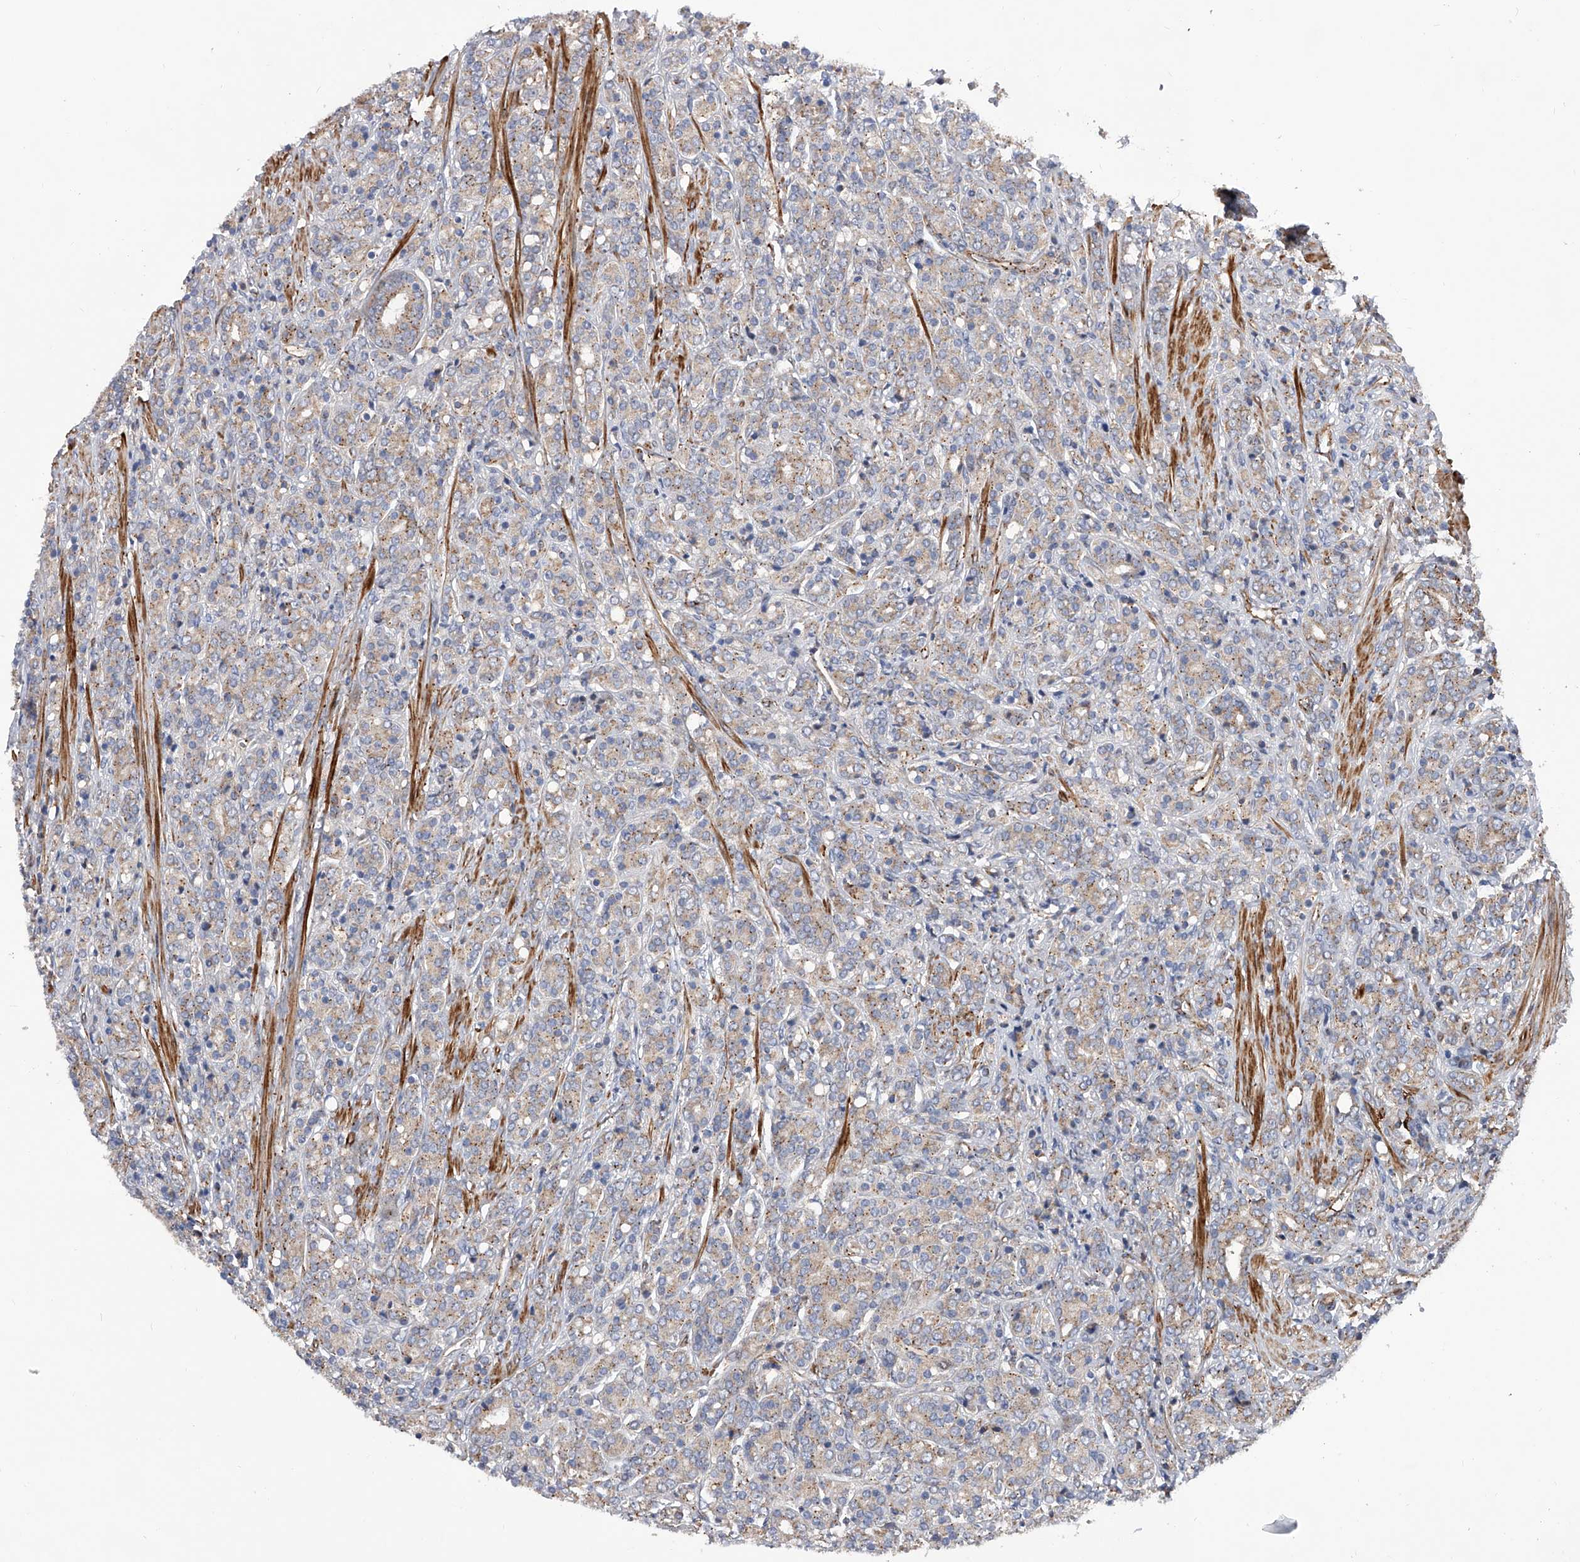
{"staining": {"intensity": "weak", "quantity": ">75%", "location": "cytoplasmic/membranous"}, "tissue": "prostate cancer", "cell_type": "Tumor cells", "image_type": "cancer", "snomed": [{"axis": "morphology", "description": "Adenocarcinoma, High grade"}, {"axis": "topography", "description": "Prostate"}], "caption": "Immunohistochemical staining of prostate cancer exhibits low levels of weak cytoplasmic/membranous expression in about >75% of tumor cells. (DAB IHC, brown staining for protein, blue staining for nuclei).", "gene": "PDSS2", "patient": {"sex": "male", "age": 62}}